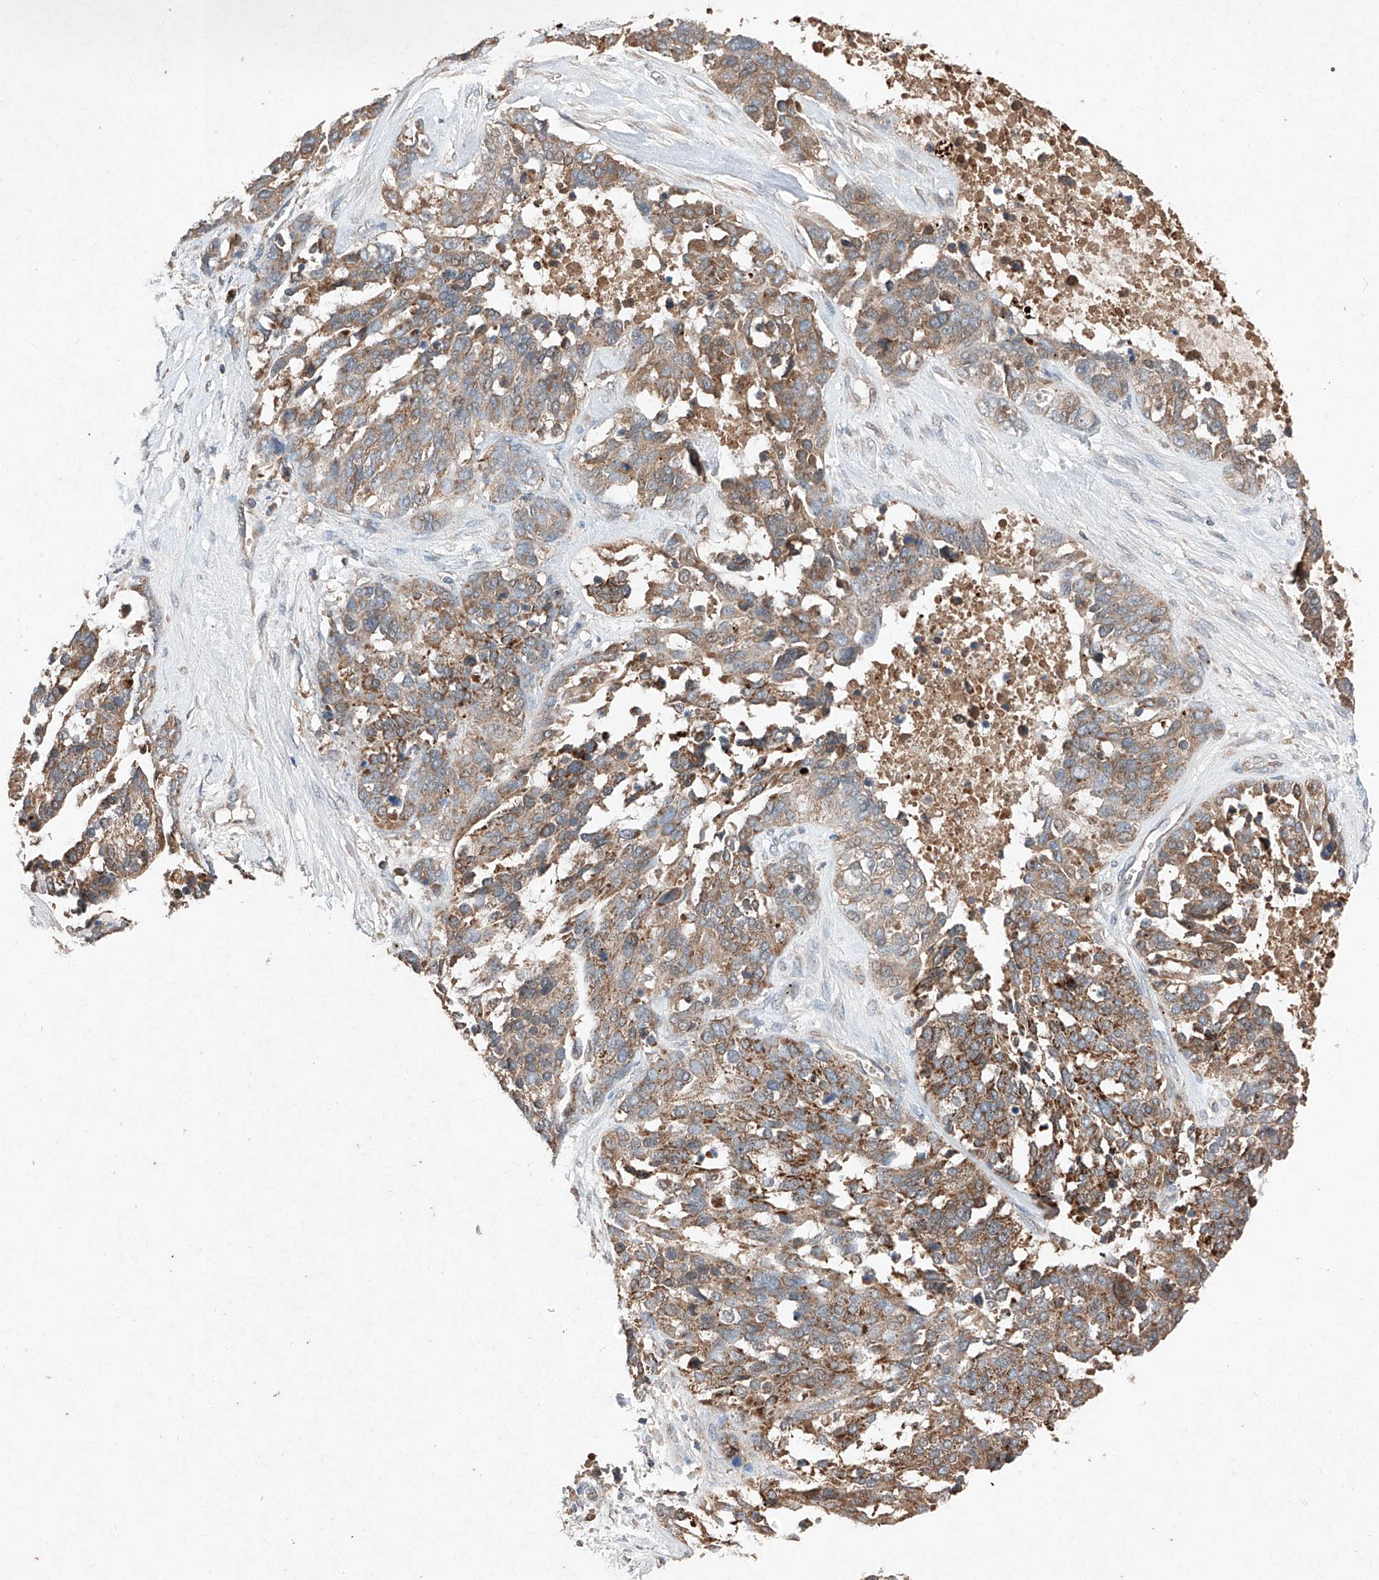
{"staining": {"intensity": "moderate", "quantity": ">75%", "location": "cytoplasmic/membranous"}, "tissue": "ovarian cancer", "cell_type": "Tumor cells", "image_type": "cancer", "snomed": [{"axis": "morphology", "description": "Cystadenocarcinoma, serous, NOS"}, {"axis": "topography", "description": "Ovary"}], "caption": "Moderate cytoplasmic/membranous expression is seen in about >75% of tumor cells in ovarian cancer.", "gene": "RUSC1", "patient": {"sex": "female", "age": 44}}